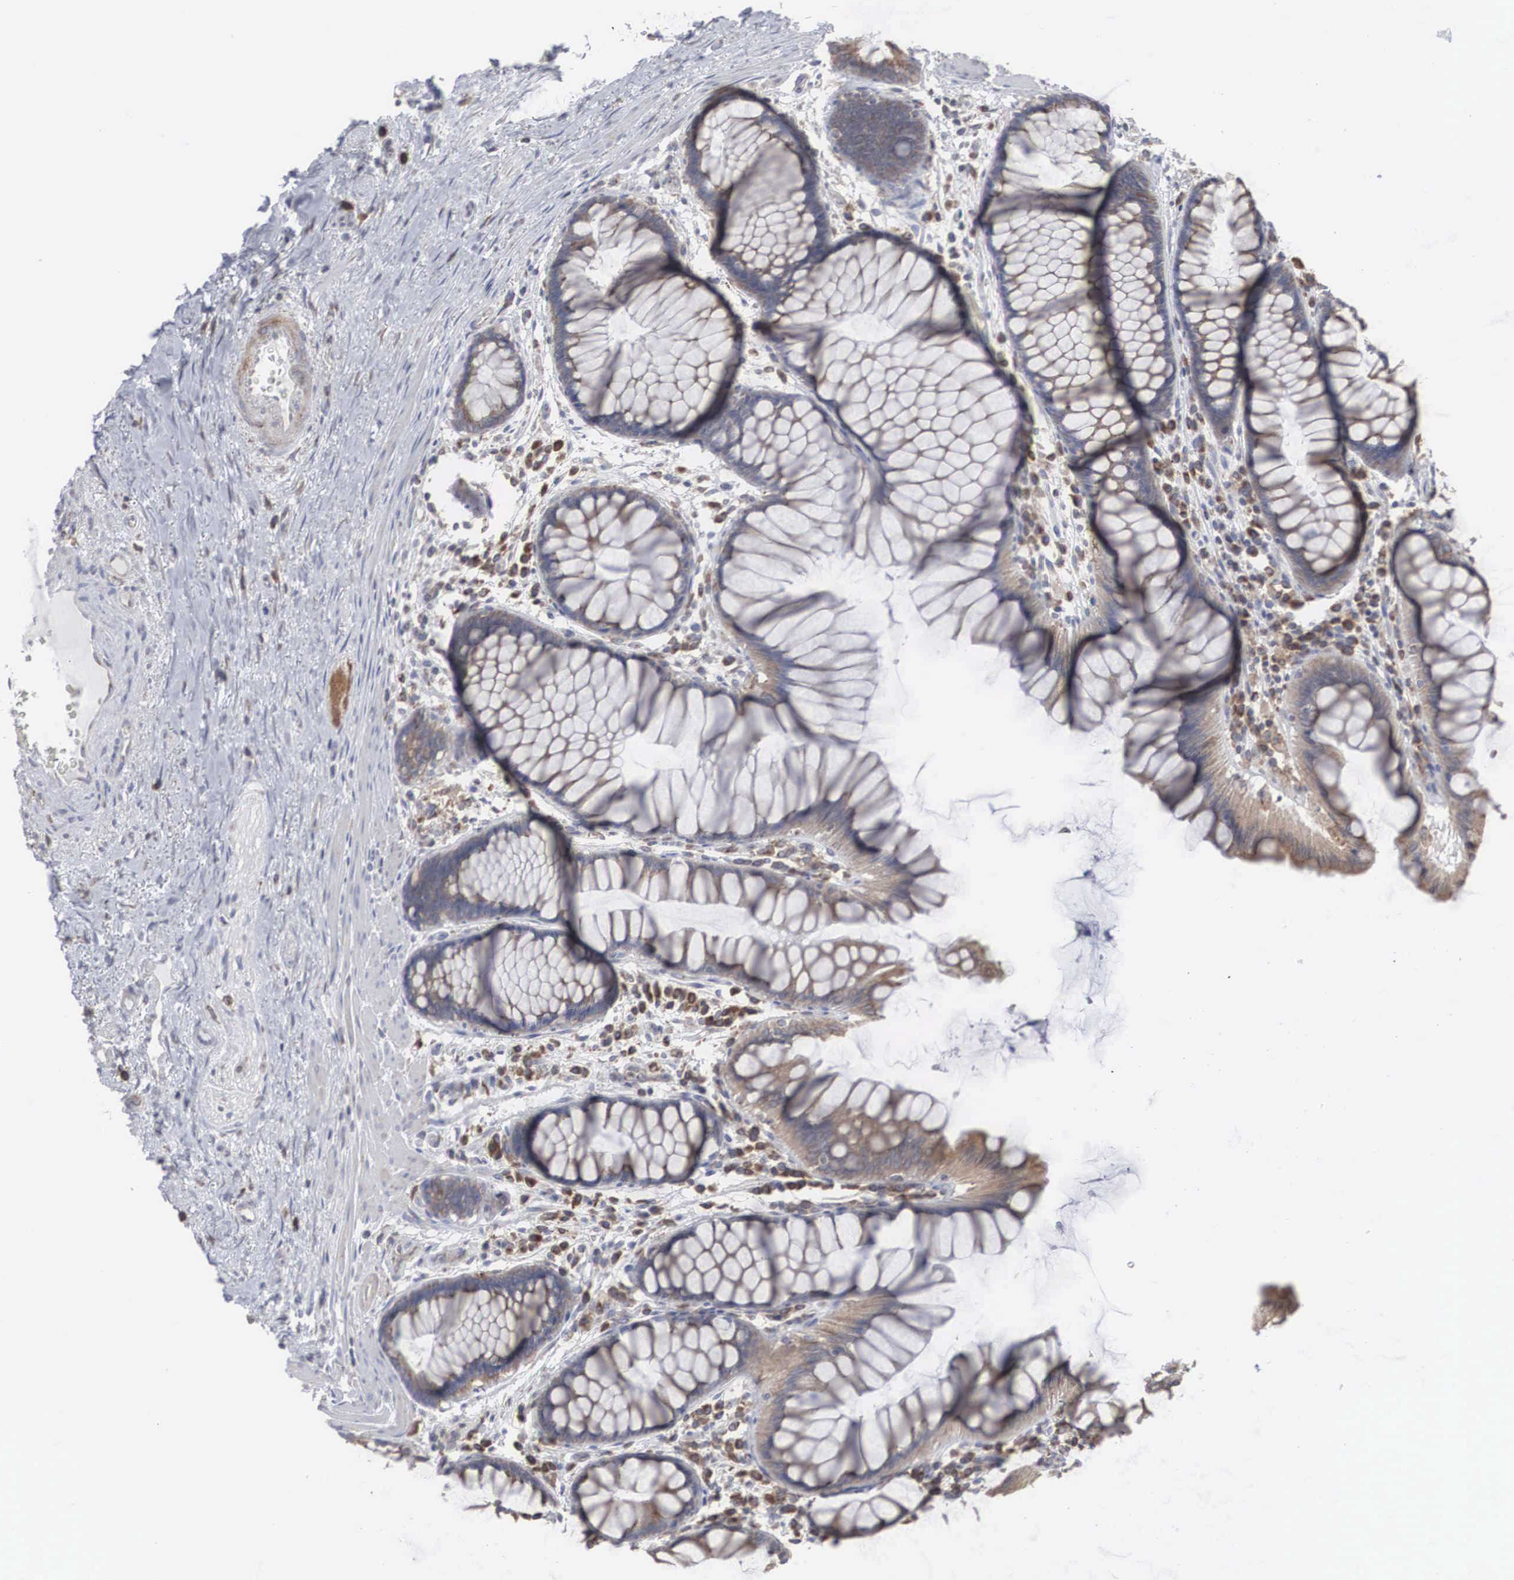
{"staining": {"intensity": "weak", "quantity": "25%-75%", "location": "cytoplasmic/membranous"}, "tissue": "rectum", "cell_type": "Glandular cells", "image_type": "normal", "snomed": [{"axis": "morphology", "description": "Normal tissue, NOS"}, {"axis": "topography", "description": "Rectum"}], "caption": "Brown immunohistochemical staining in unremarkable human rectum reveals weak cytoplasmic/membranous expression in approximately 25%-75% of glandular cells. (DAB = brown stain, brightfield microscopy at high magnification).", "gene": "CTAGE15", "patient": {"sex": "male", "age": 77}}